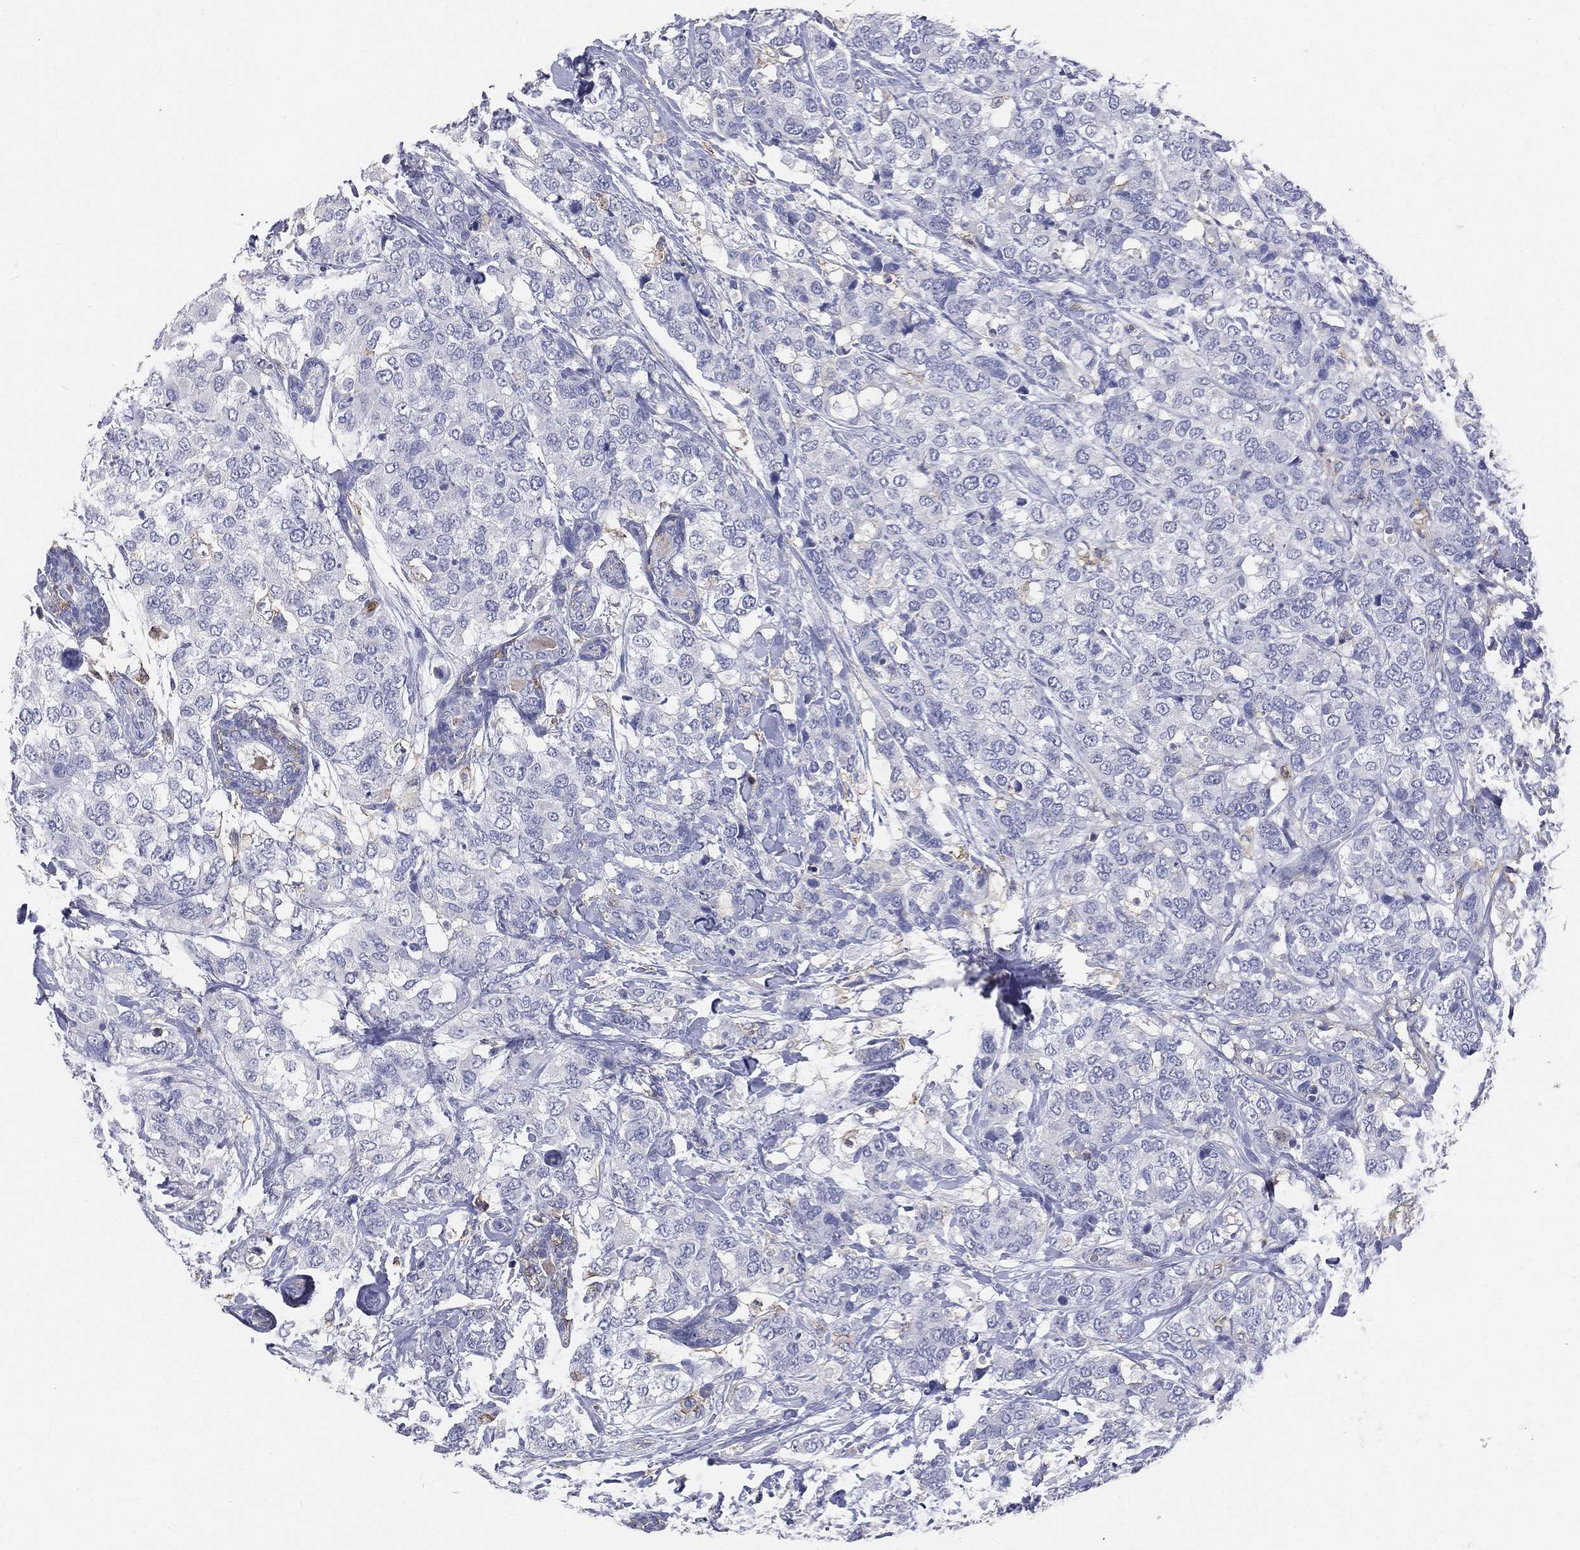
{"staining": {"intensity": "negative", "quantity": "none", "location": "none"}, "tissue": "breast cancer", "cell_type": "Tumor cells", "image_type": "cancer", "snomed": [{"axis": "morphology", "description": "Lobular carcinoma"}, {"axis": "topography", "description": "Breast"}], "caption": "Tumor cells show no significant expression in lobular carcinoma (breast).", "gene": "CD33", "patient": {"sex": "female", "age": 59}}